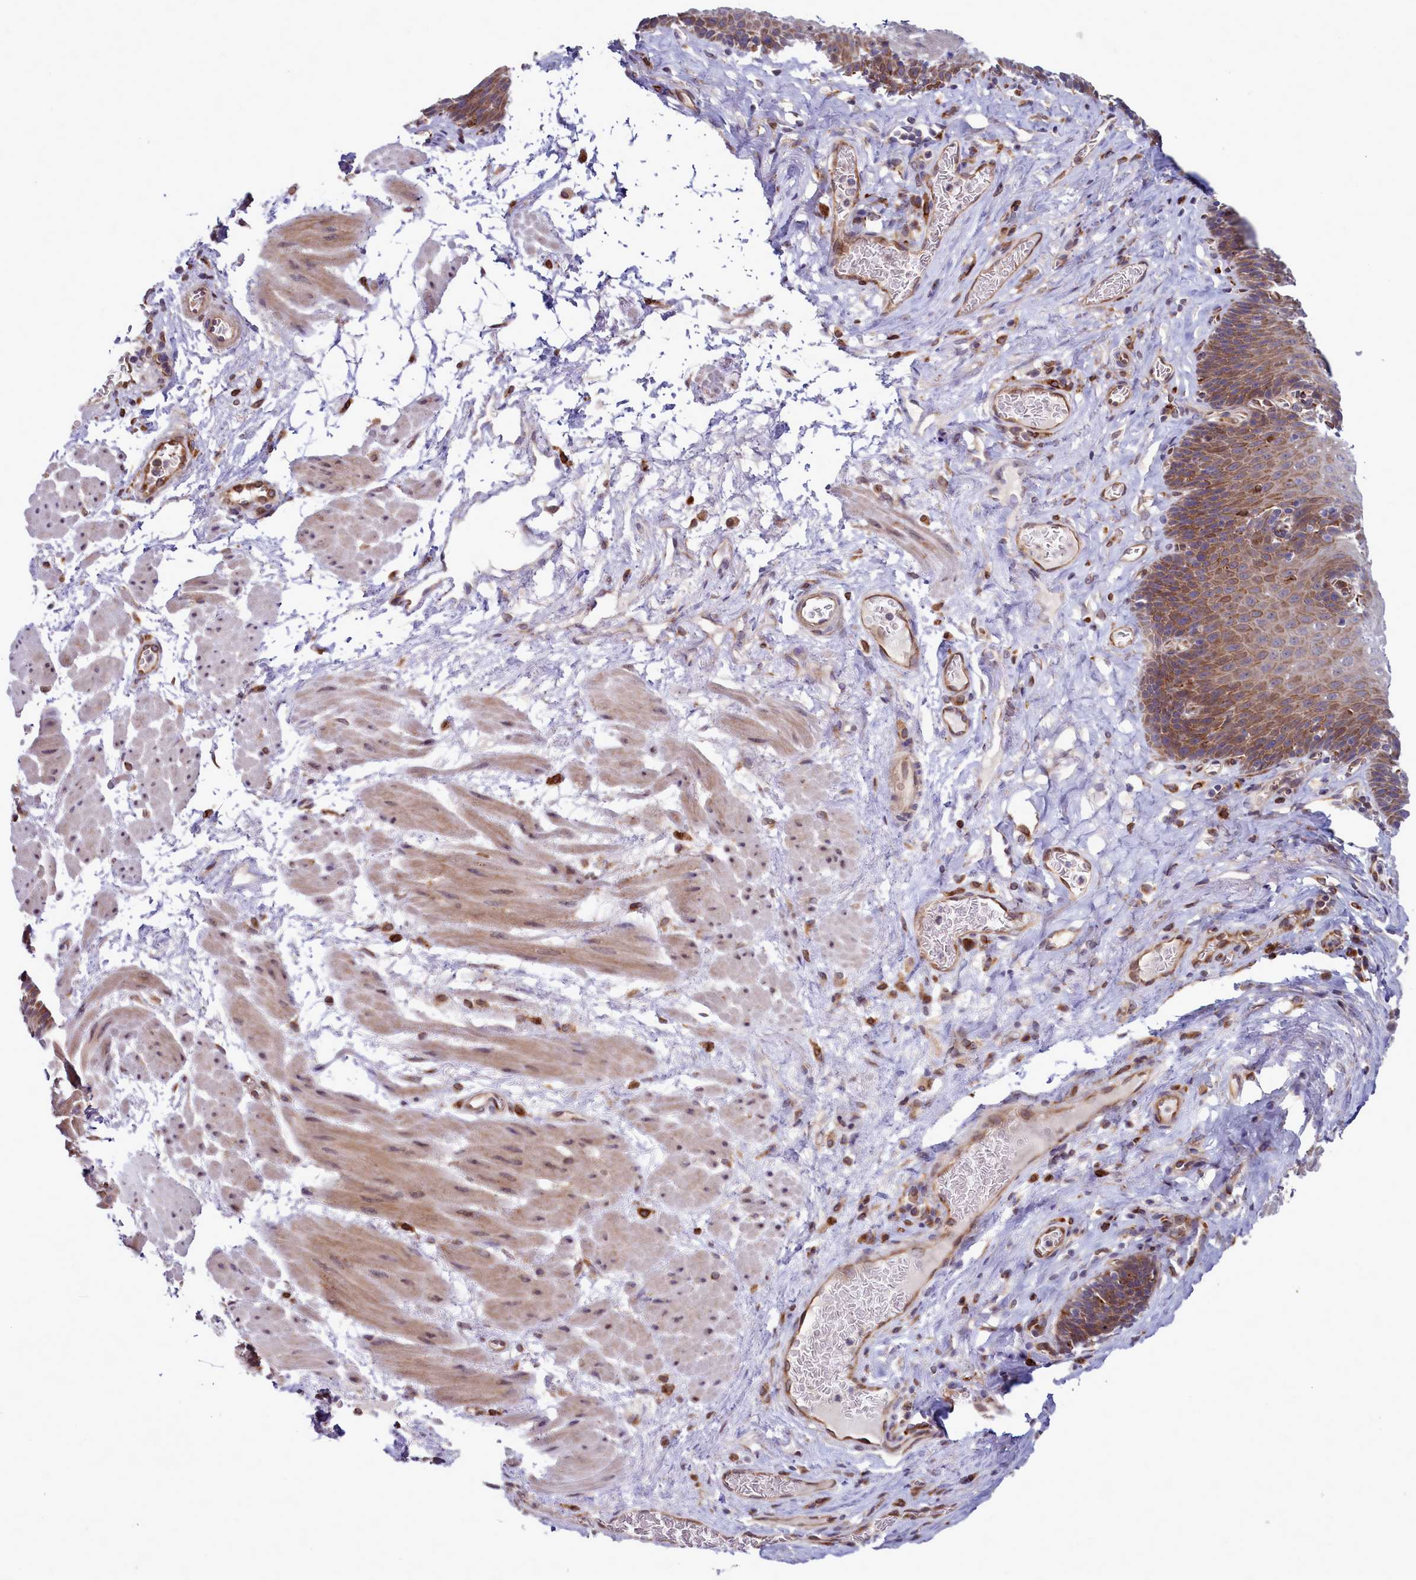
{"staining": {"intensity": "moderate", "quantity": "25%-75%", "location": "cytoplasmic/membranous"}, "tissue": "esophagus", "cell_type": "Squamous epithelial cells", "image_type": "normal", "snomed": [{"axis": "morphology", "description": "Normal tissue, NOS"}, {"axis": "topography", "description": "Esophagus"}], "caption": "Immunohistochemistry (DAB) staining of unremarkable human esophagus reveals moderate cytoplasmic/membranous protein staining in about 25%-75% of squamous epithelial cells.", "gene": "RAPGEF4", "patient": {"sex": "male", "age": 60}}